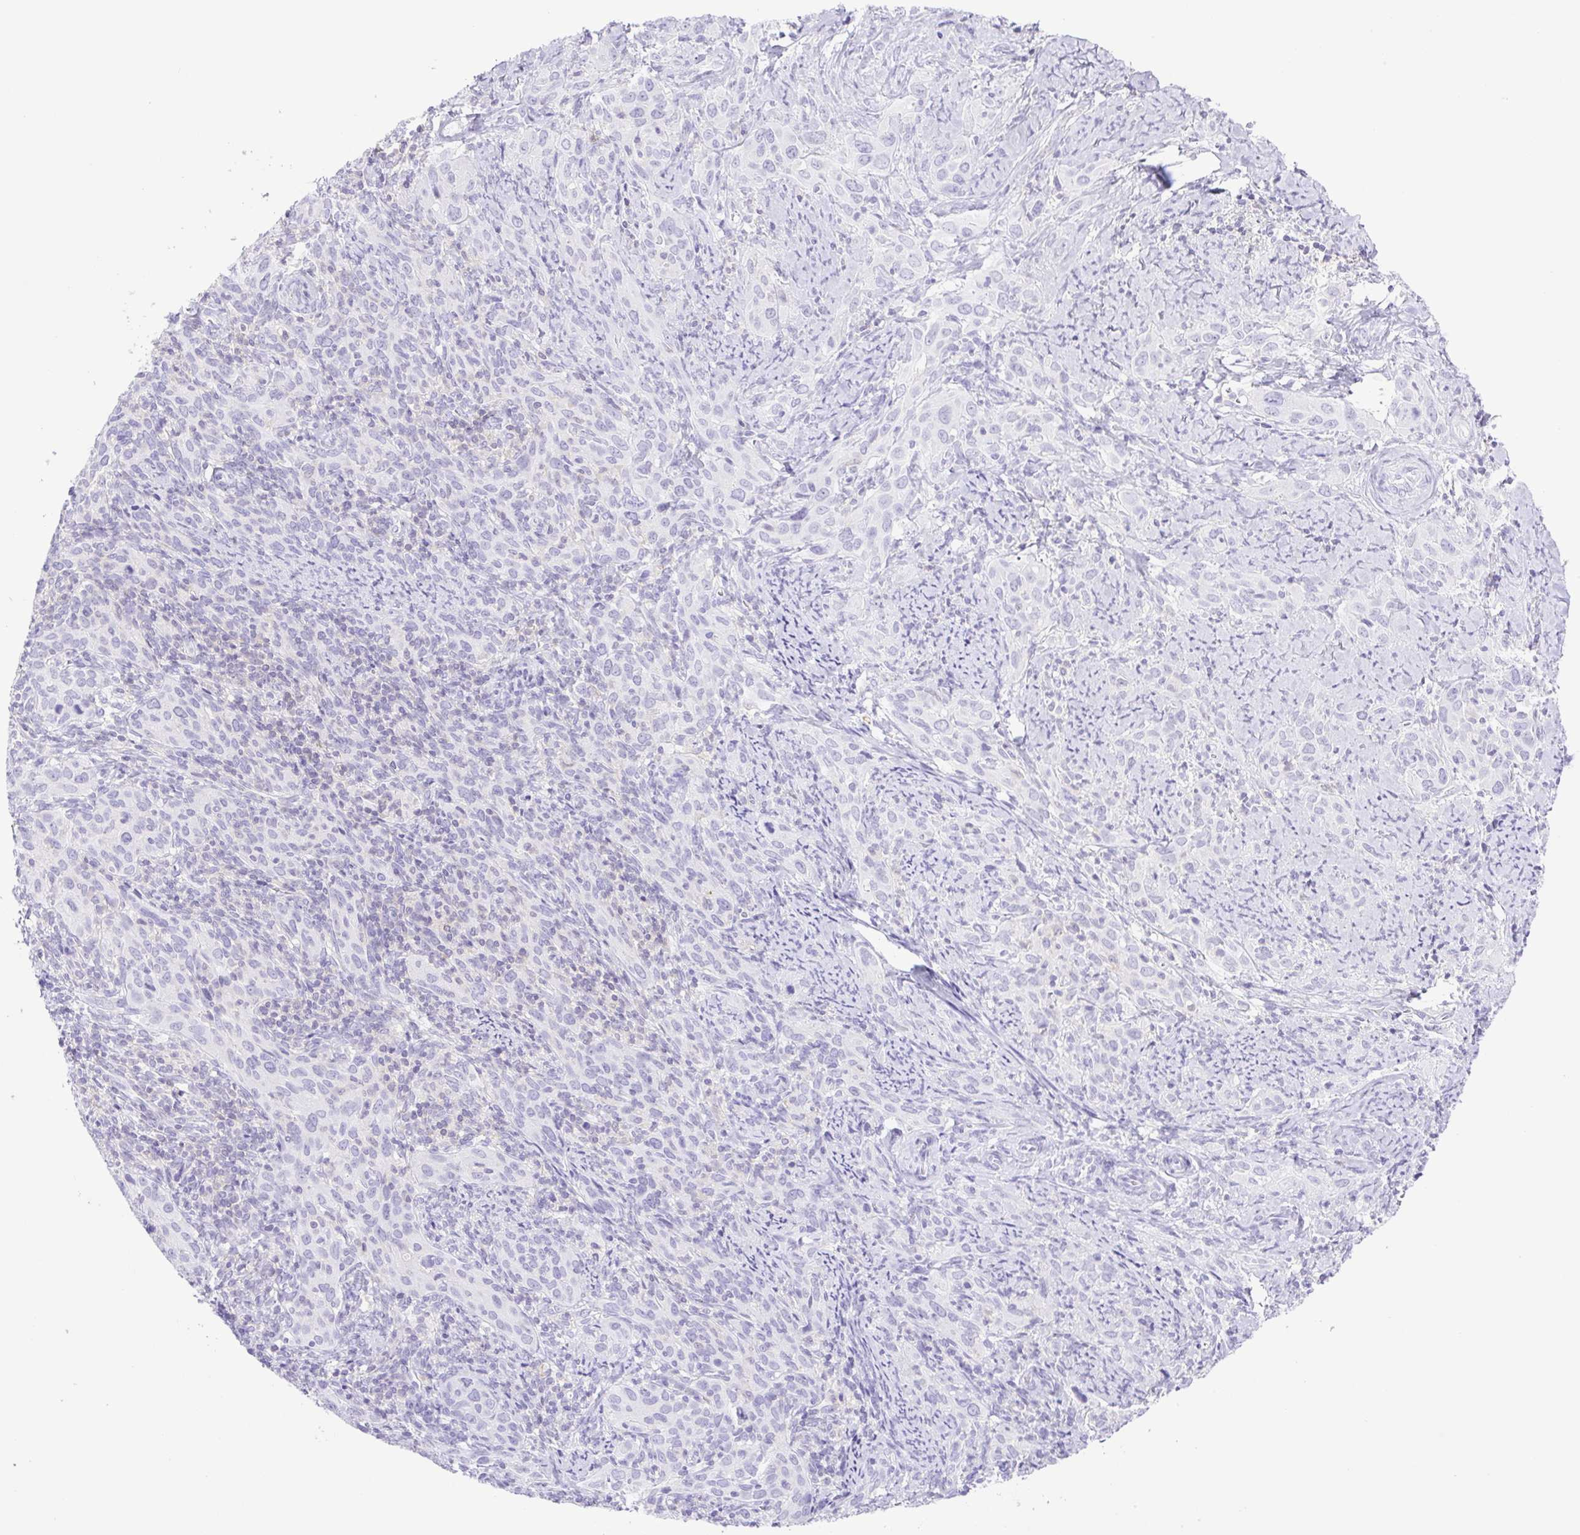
{"staining": {"intensity": "negative", "quantity": "none", "location": "none"}, "tissue": "cervical cancer", "cell_type": "Tumor cells", "image_type": "cancer", "snomed": [{"axis": "morphology", "description": "Squamous cell carcinoma, NOS"}, {"axis": "topography", "description": "Cervix"}], "caption": "DAB (3,3'-diaminobenzidine) immunohistochemical staining of human cervical squamous cell carcinoma reveals no significant staining in tumor cells.", "gene": "SYNPR", "patient": {"sex": "female", "age": 51}}